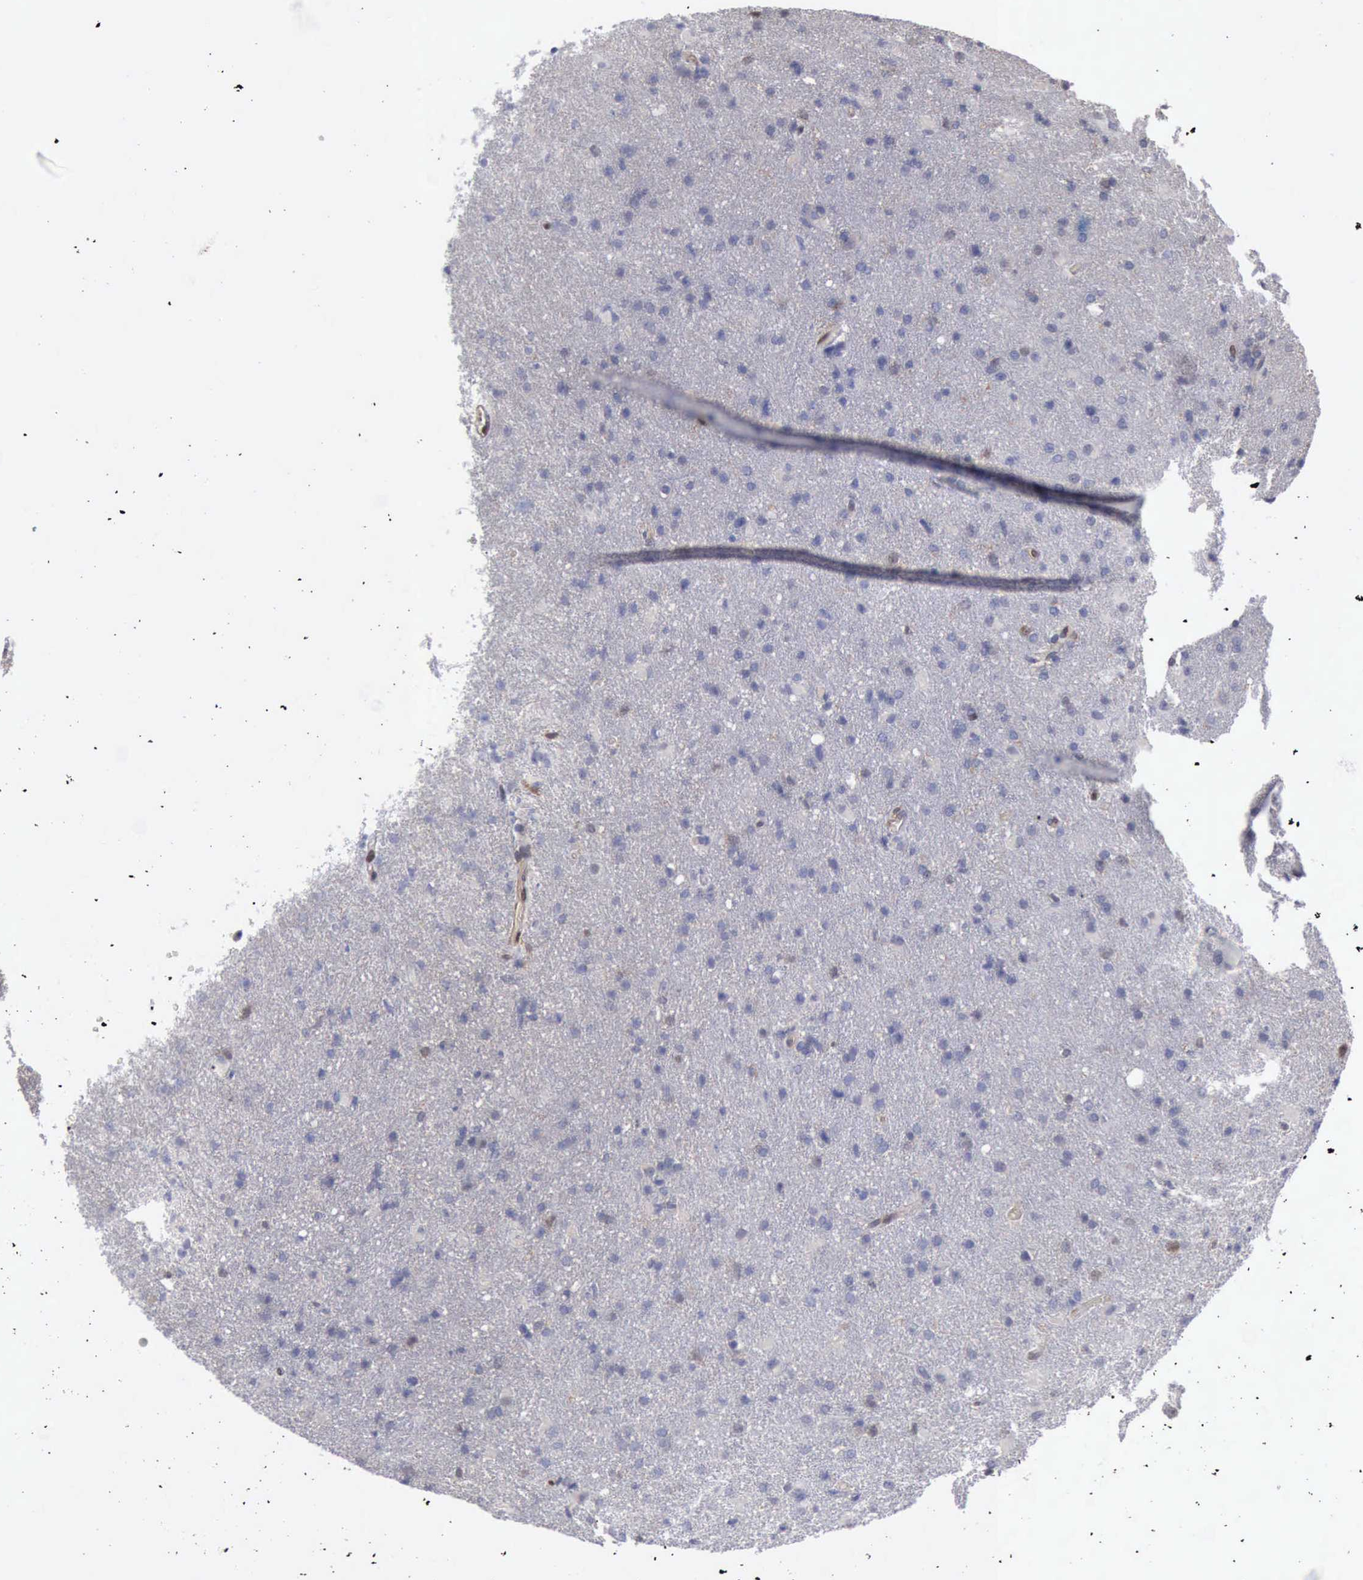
{"staining": {"intensity": "negative", "quantity": "none", "location": "none"}, "tissue": "glioma", "cell_type": "Tumor cells", "image_type": "cancer", "snomed": [{"axis": "morphology", "description": "Glioma, malignant, High grade"}, {"axis": "topography", "description": "Brain"}], "caption": "Image shows no protein staining in tumor cells of glioma tissue.", "gene": "STAT1", "patient": {"sex": "male", "age": 68}}